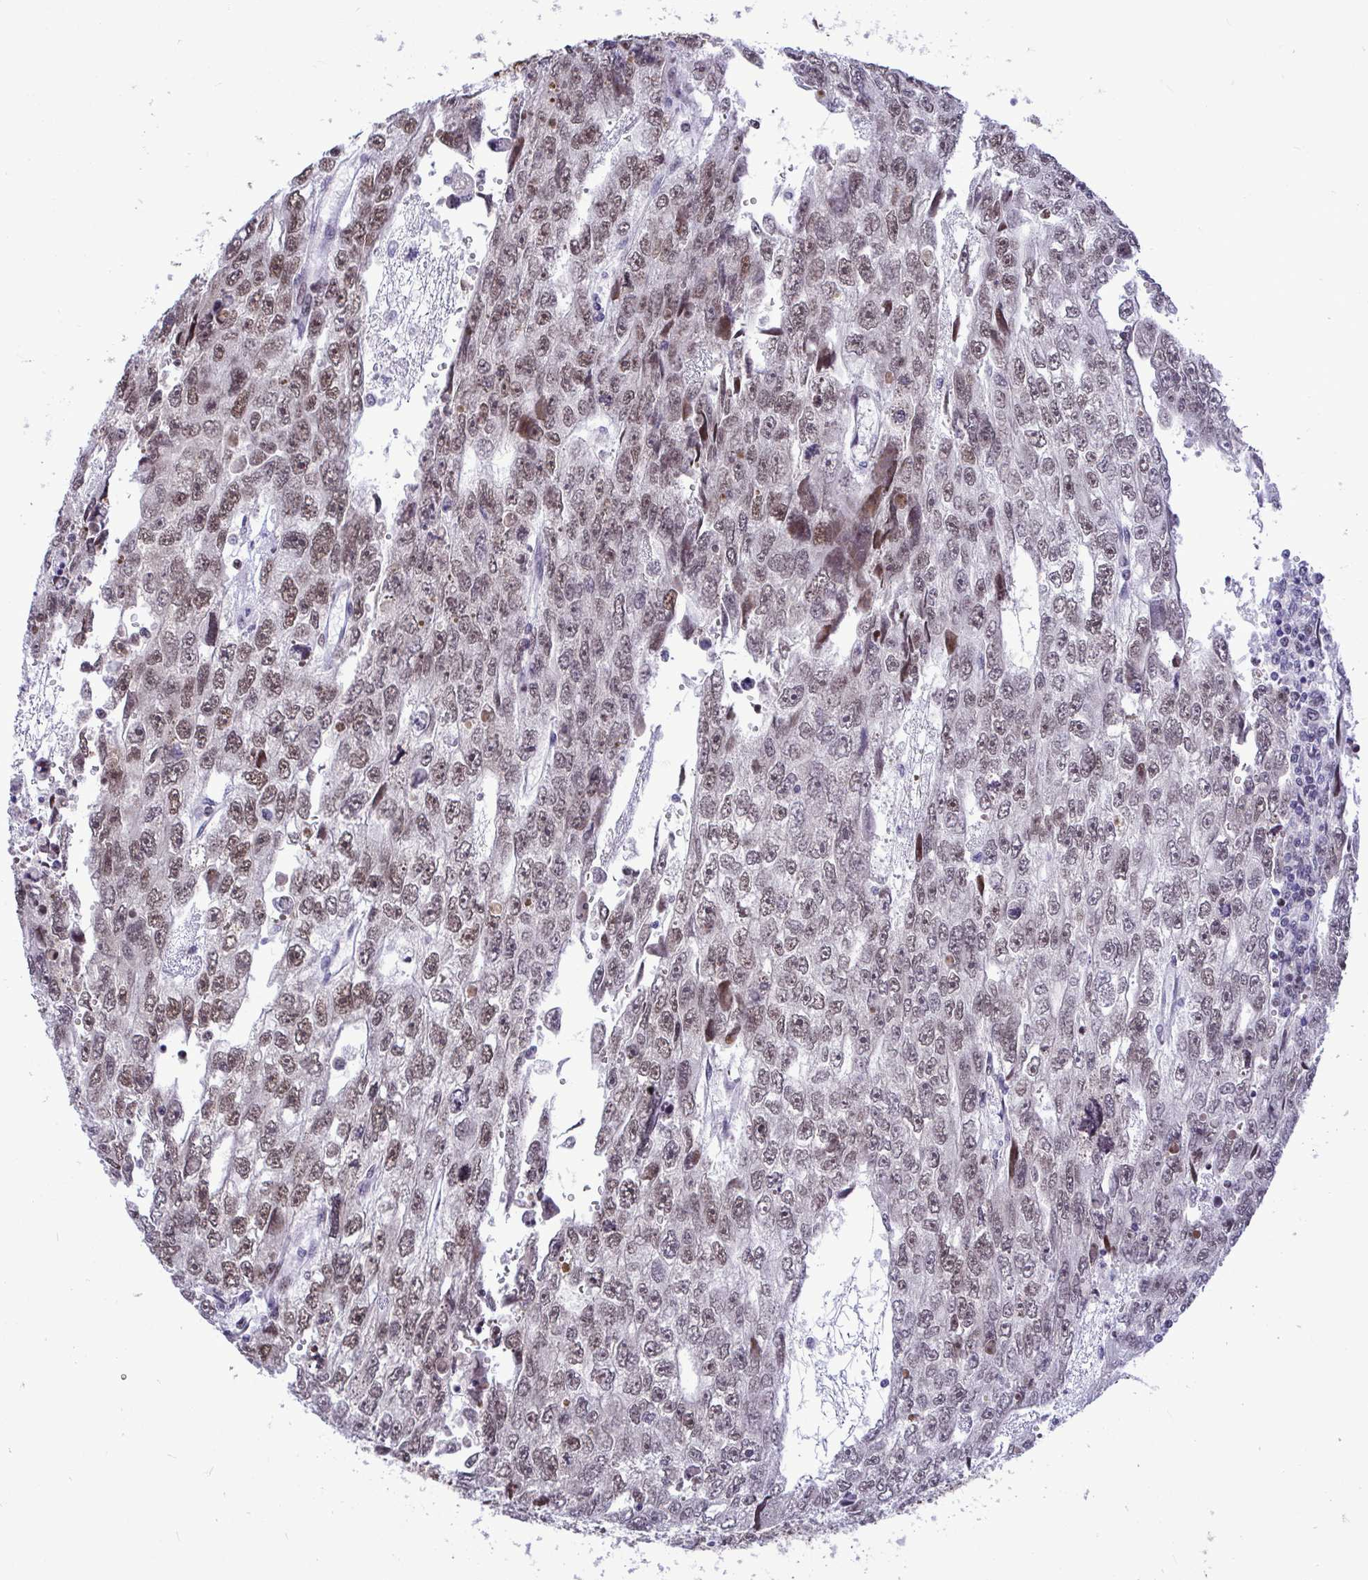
{"staining": {"intensity": "moderate", "quantity": ">75%", "location": "nuclear"}, "tissue": "testis cancer", "cell_type": "Tumor cells", "image_type": "cancer", "snomed": [{"axis": "morphology", "description": "Carcinoma, Embryonal, NOS"}, {"axis": "topography", "description": "Testis"}], "caption": "The immunohistochemical stain shows moderate nuclear staining in tumor cells of testis cancer (embryonal carcinoma) tissue. The staining is performed using DAB (3,3'-diaminobenzidine) brown chromogen to label protein expression. The nuclei are counter-stained blue using hematoxylin.", "gene": "C1QL2", "patient": {"sex": "male", "age": 20}}